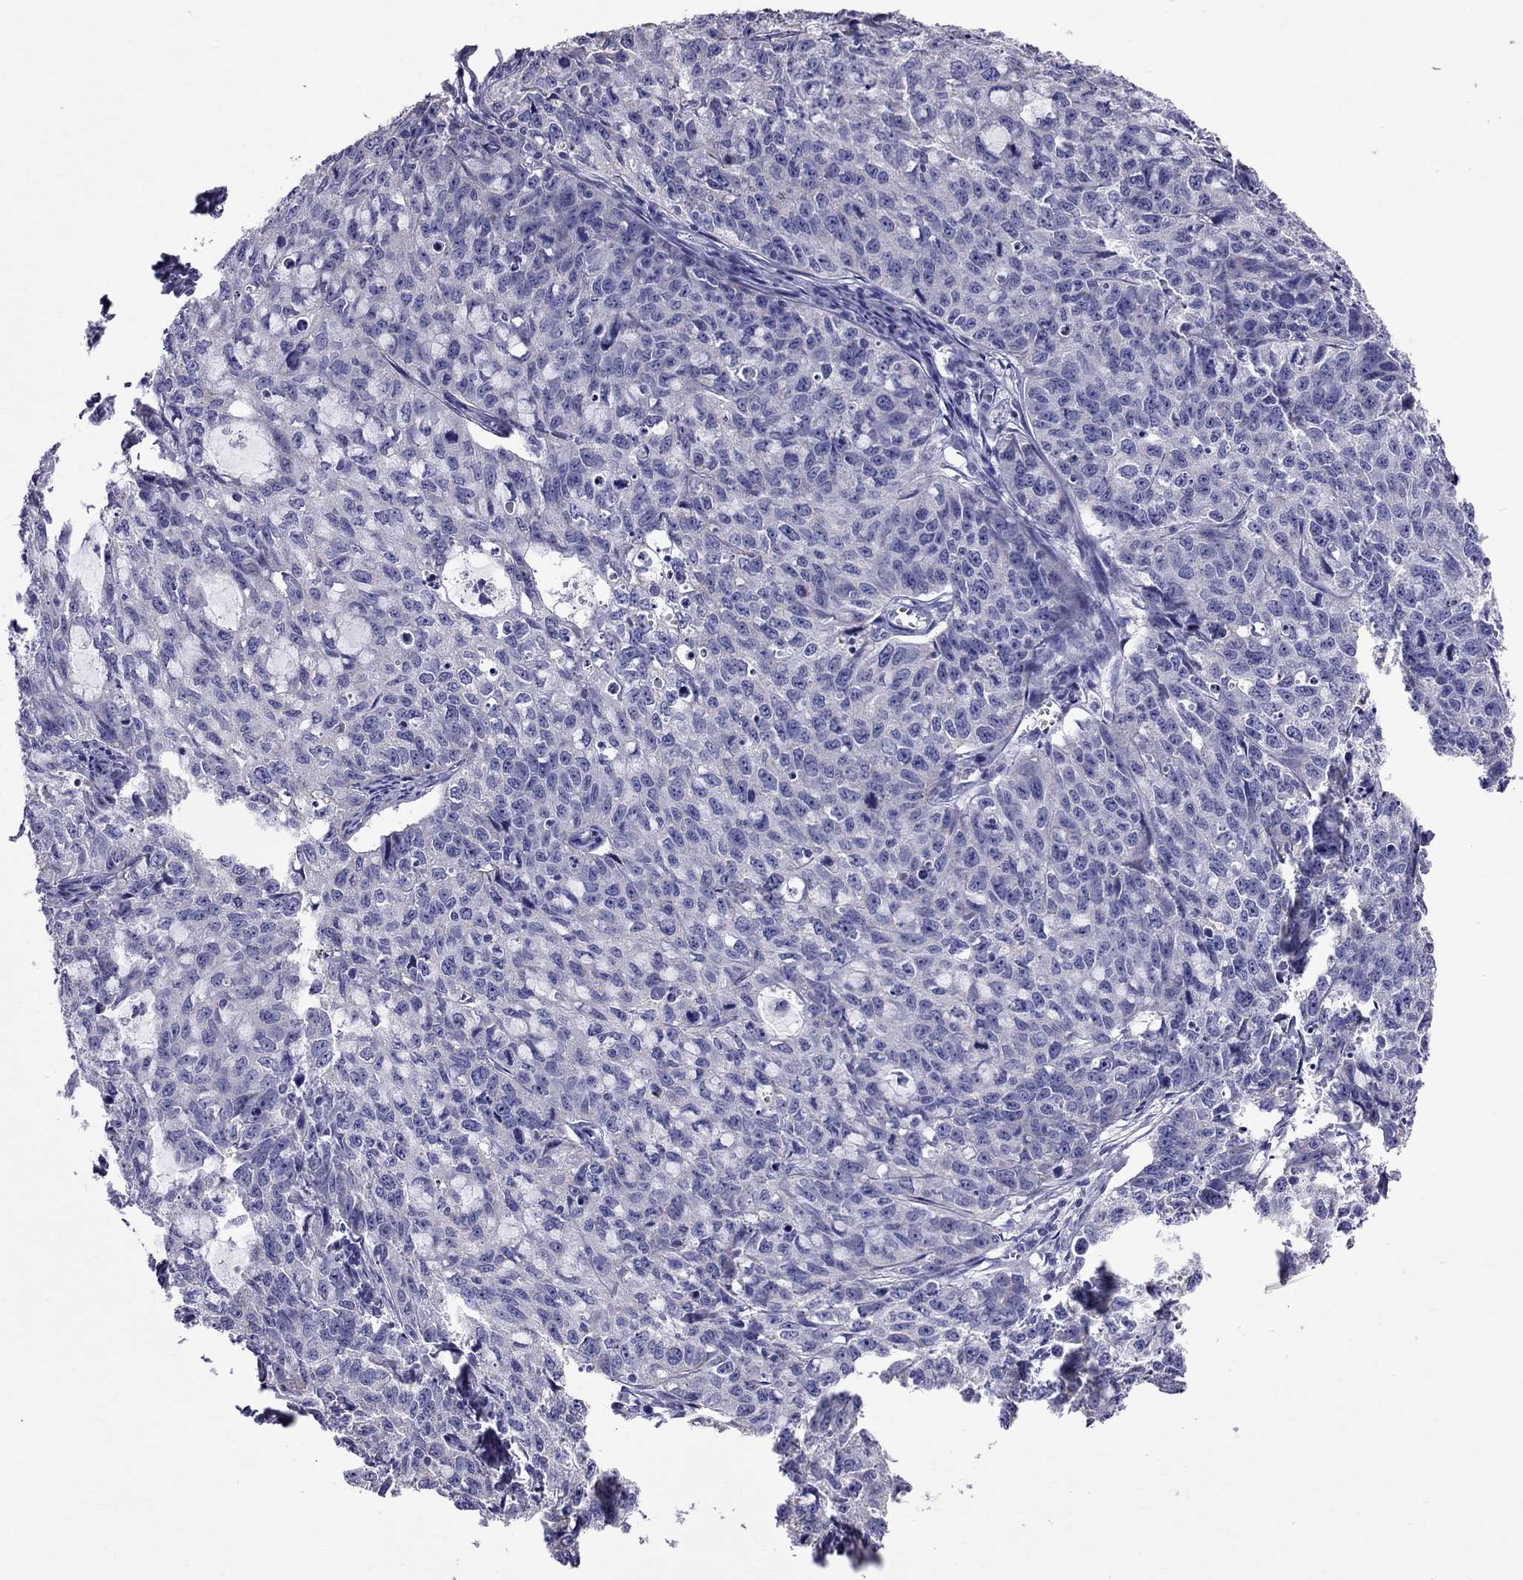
{"staining": {"intensity": "negative", "quantity": "none", "location": "none"}, "tissue": "cervical cancer", "cell_type": "Tumor cells", "image_type": "cancer", "snomed": [{"axis": "morphology", "description": "Squamous cell carcinoma, NOS"}, {"axis": "topography", "description": "Cervix"}], "caption": "A high-resolution image shows immunohistochemistry staining of squamous cell carcinoma (cervical), which exhibits no significant positivity in tumor cells. (DAB IHC visualized using brightfield microscopy, high magnification).", "gene": "TTLL13", "patient": {"sex": "female", "age": 28}}